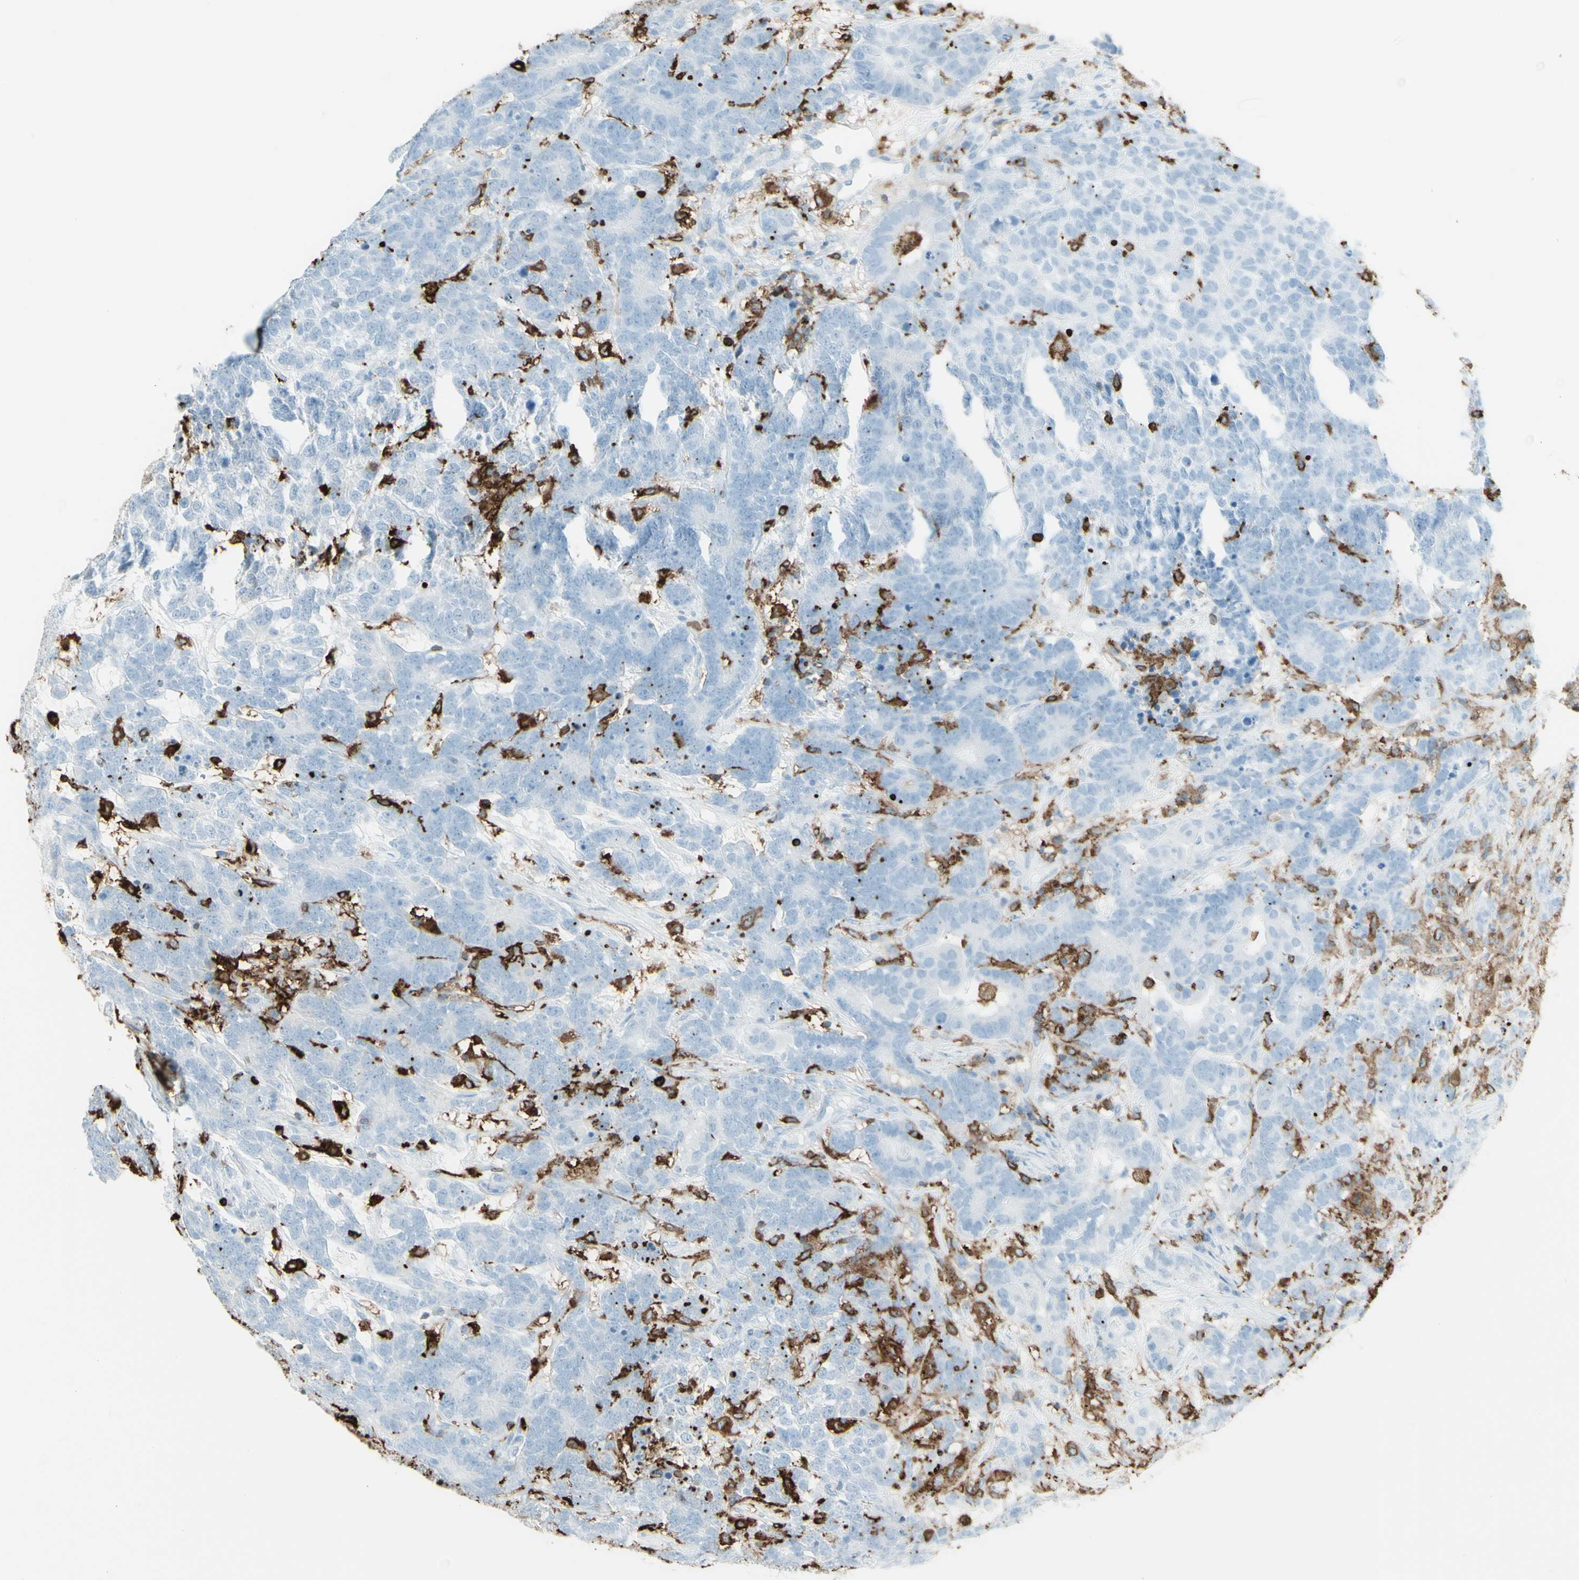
{"staining": {"intensity": "negative", "quantity": "none", "location": "none"}, "tissue": "testis cancer", "cell_type": "Tumor cells", "image_type": "cancer", "snomed": [{"axis": "morphology", "description": "Carcinoma, Embryonal, NOS"}, {"axis": "topography", "description": "Testis"}], "caption": "This is an IHC histopathology image of human testis cancer. There is no positivity in tumor cells.", "gene": "HLA-DPB1", "patient": {"sex": "male", "age": 26}}